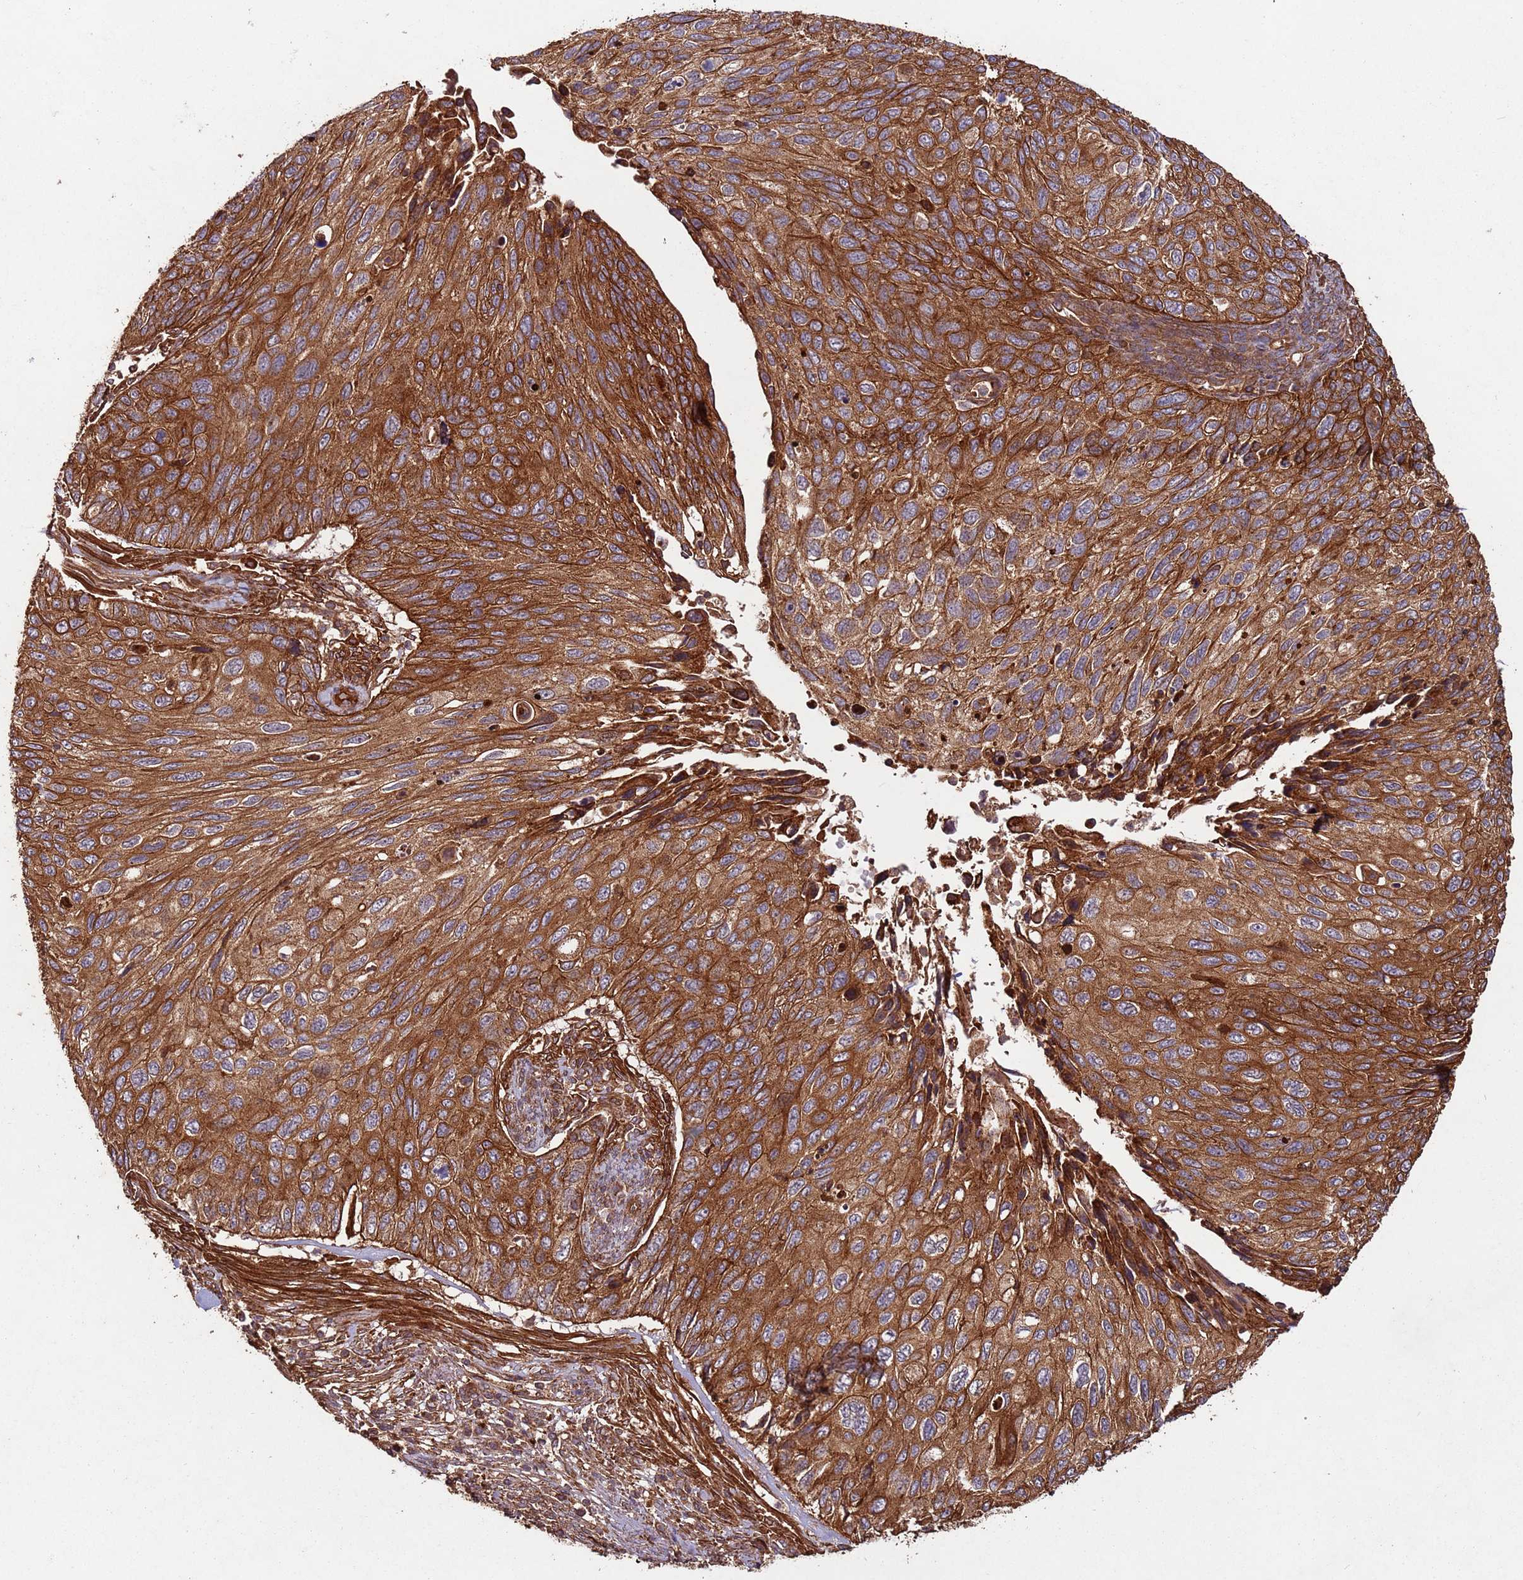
{"staining": {"intensity": "strong", "quantity": ">75%", "location": "cytoplasmic/membranous"}, "tissue": "cervical cancer", "cell_type": "Tumor cells", "image_type": "cancer", "snomed": [{"axis": "morphology", "description": "Squamous cell carcinoma, NOS"}, {"axis": "topography", "description": "Cervix"}], "caption": "There is high levels of strong cytoplasmic/membranous expression in tumor cells of squamous cell carcinoma (cervical), as demonstrated by immunohistochemical staining (brown color).", "gene": "FAM186A", "patient": {"sex": "female", "age": 70}}